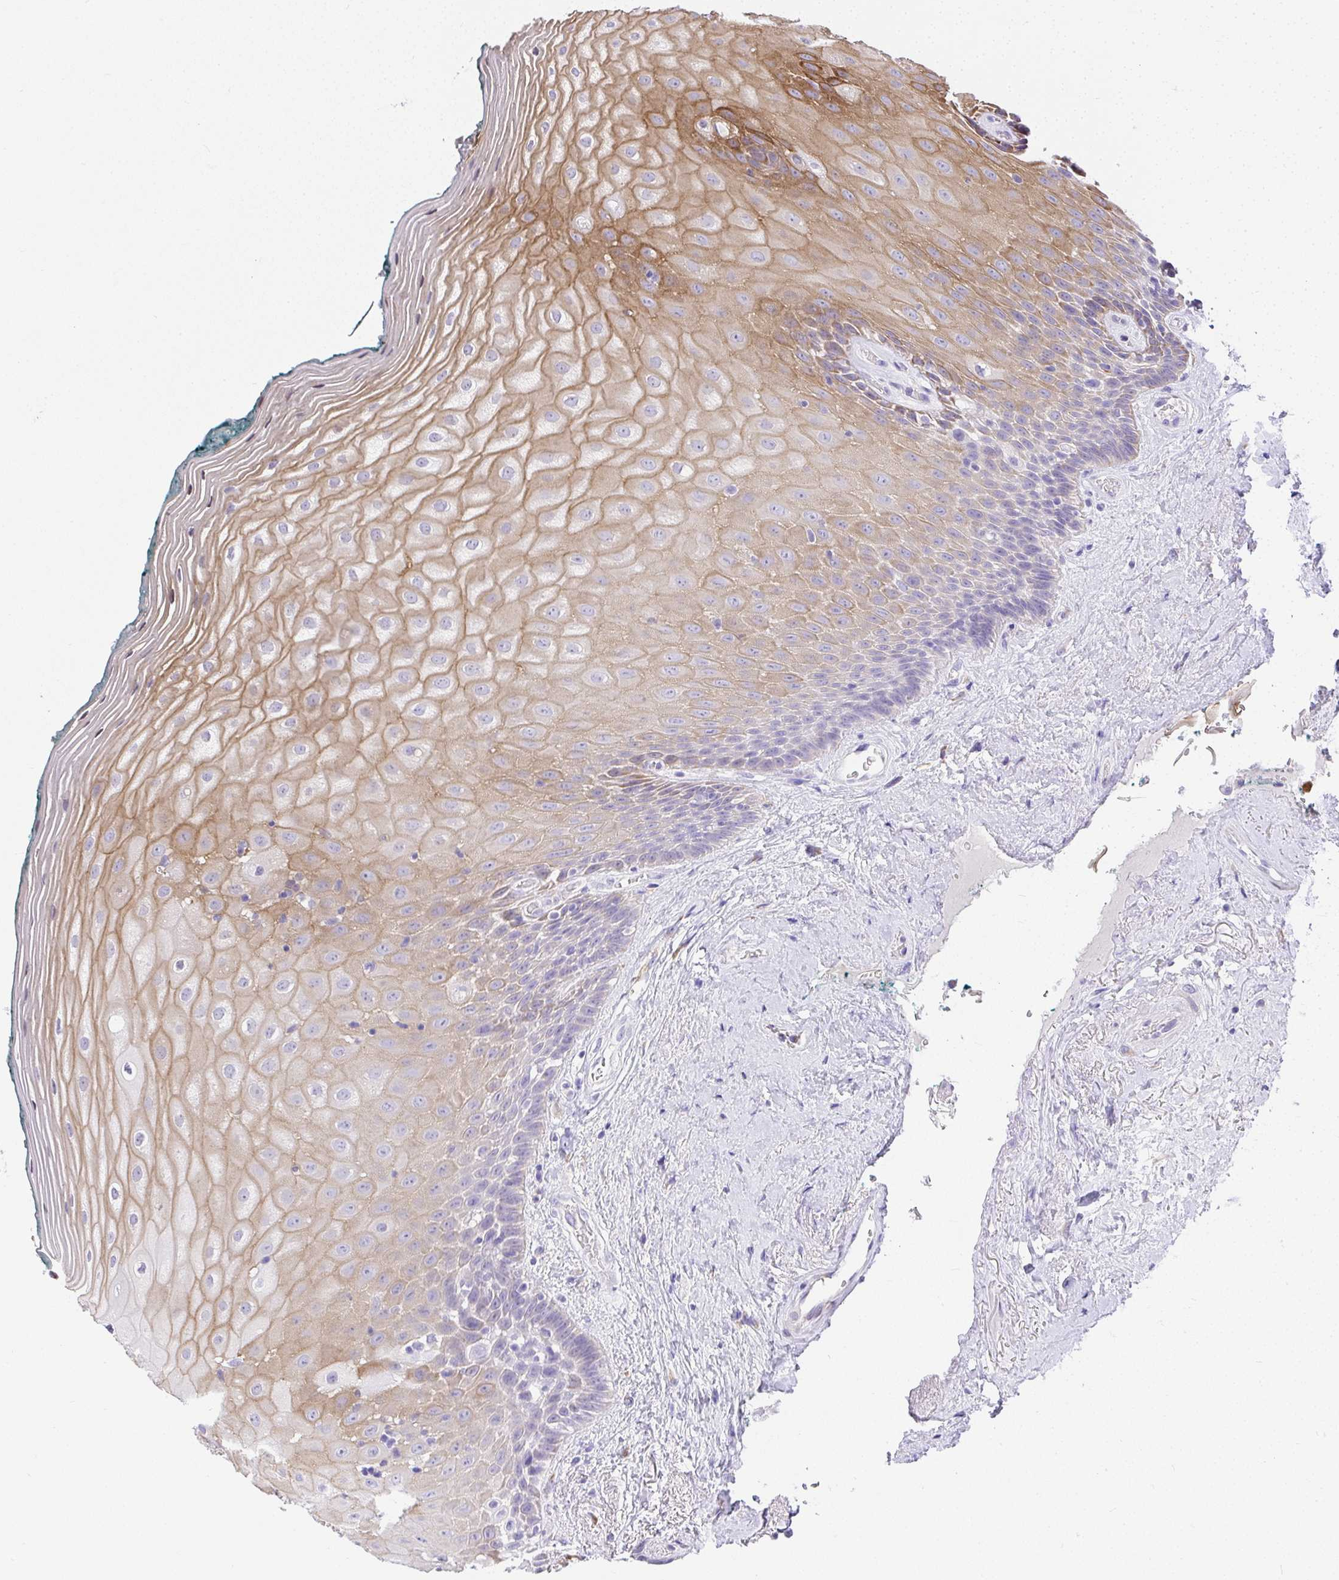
{"staining": {"intensity": "weak", "quantity": "25%-75%", "location": "cytoplasmic/membranous"}, "tissue": "oral mucosa", "cell_type": "Squamous epithelial cells", "image_type": "normal", "snomed": [{"axis": "morphology", "description": "Normal tissue, NOS"}, {"axis": "morphology", "description": "Squamous cell carcinoma, NOS"}, {"axis": "topography", "description": "Oral tissue"}, {"axis": "topography", "description": "Head-Neck"}], "caption": "Weak cytoplasmic/membranous protein expression is present in about 25%-75% of squamous epithelial cells in oral mucosa. (brown staining indicates protein expression, while blue staining denotes nuclei).", "gene": "ADRA2C", "patient": {"sex": "male", "age": 64}}